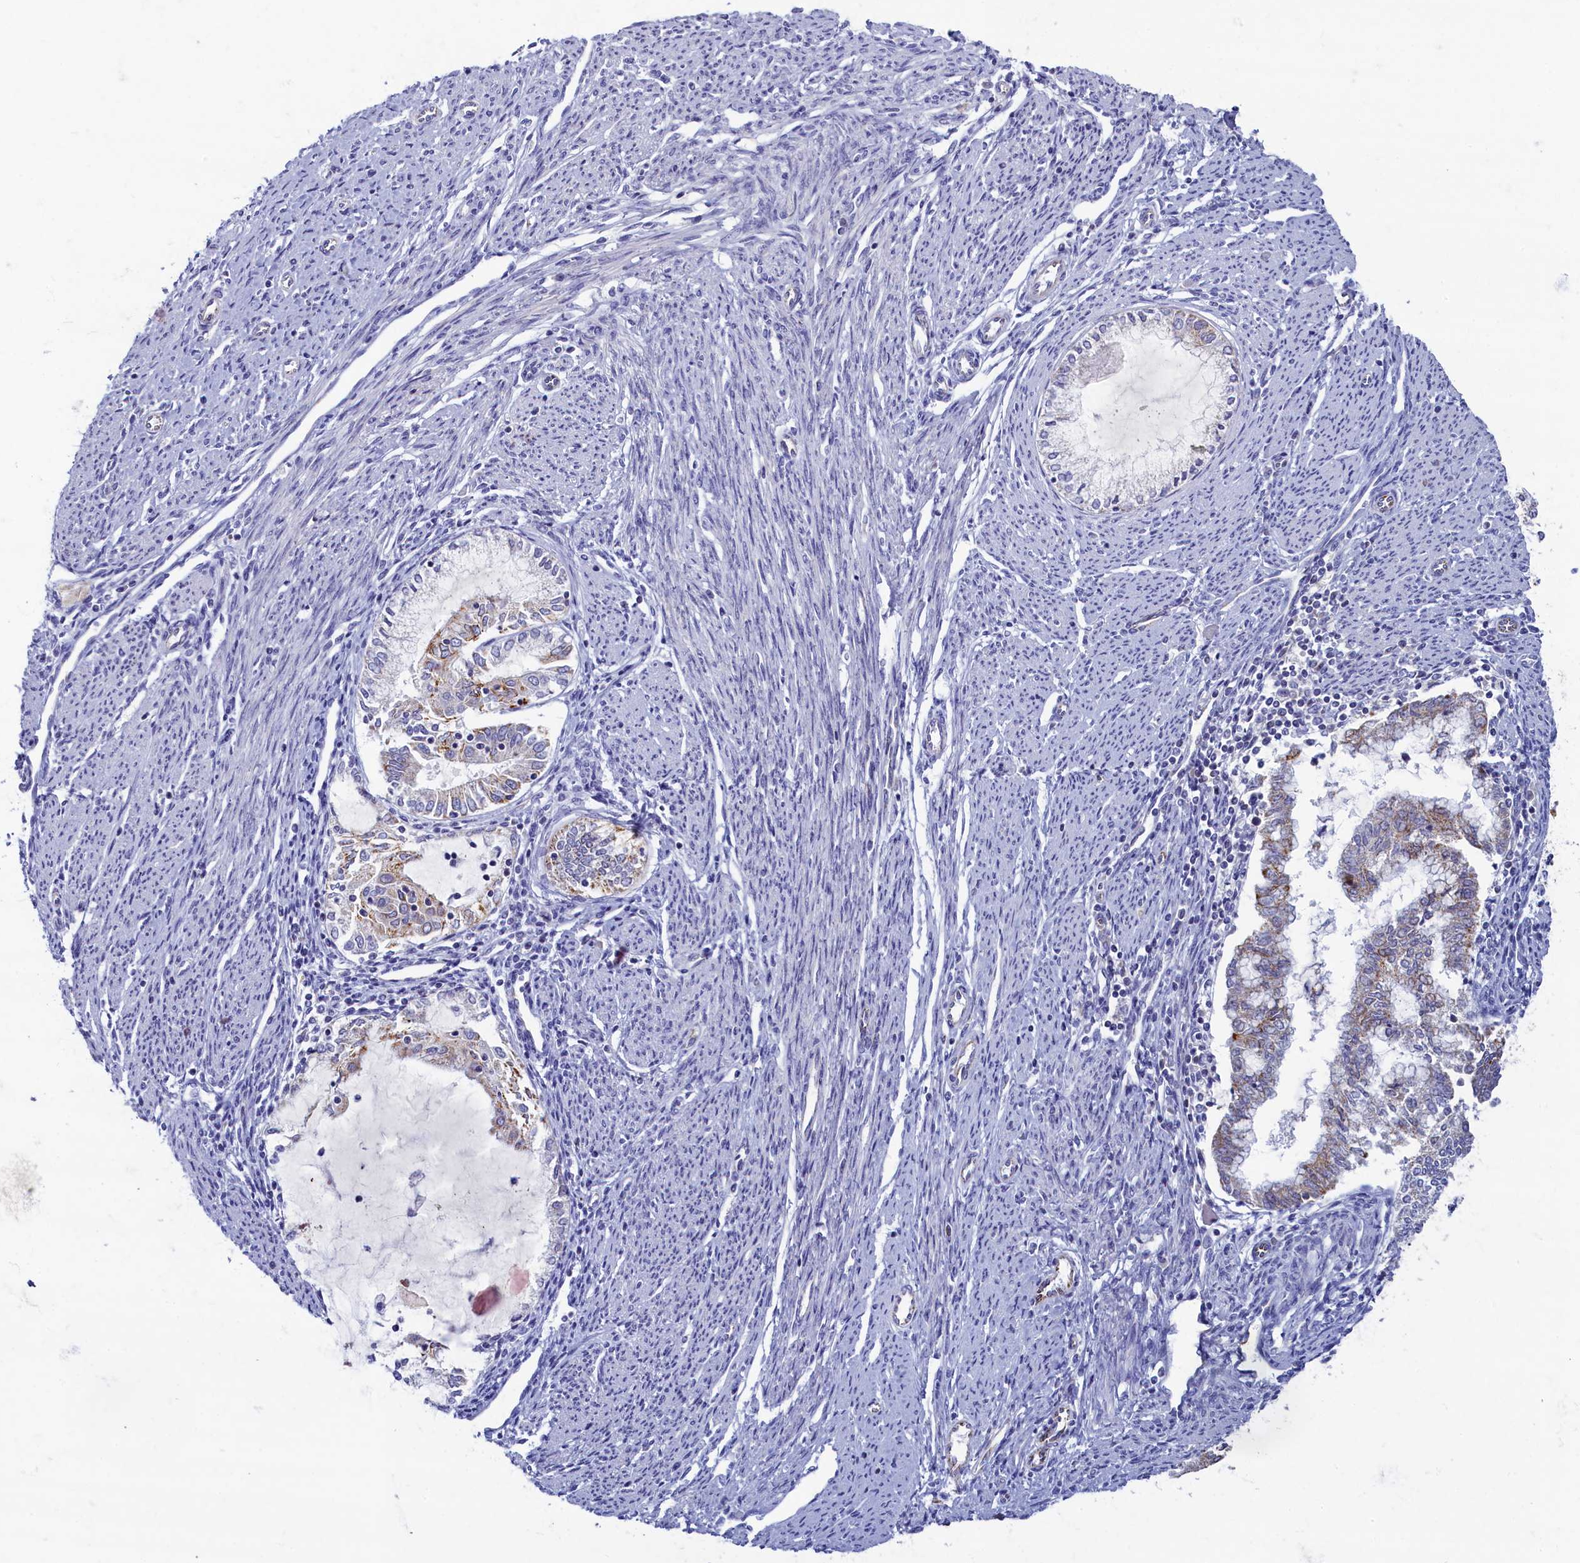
{"staining": {"intensity": "strong", "quantity": "<25%", "location": "cytoplasmic/membranous"}, "tissue": "endometrial cancer", "cell_type": "Tumor cells", "image_type": "cancer", "snomed": [{"axis": "morphology", "description": "Adenocarcinoma, NOS"}, {"axis": "topography", "description": "Endometrium"}], "caption": "This micrograph shows endometrial adenocarcinoma stained with IHC to label a protein in brown. The cytoplasmic/membranous of tumor cells show strong positivity for the protein. Nuclei are counter-stained blue.", "gene": "OCIAD2", "patient": {"sex": "female", "age": 79}}